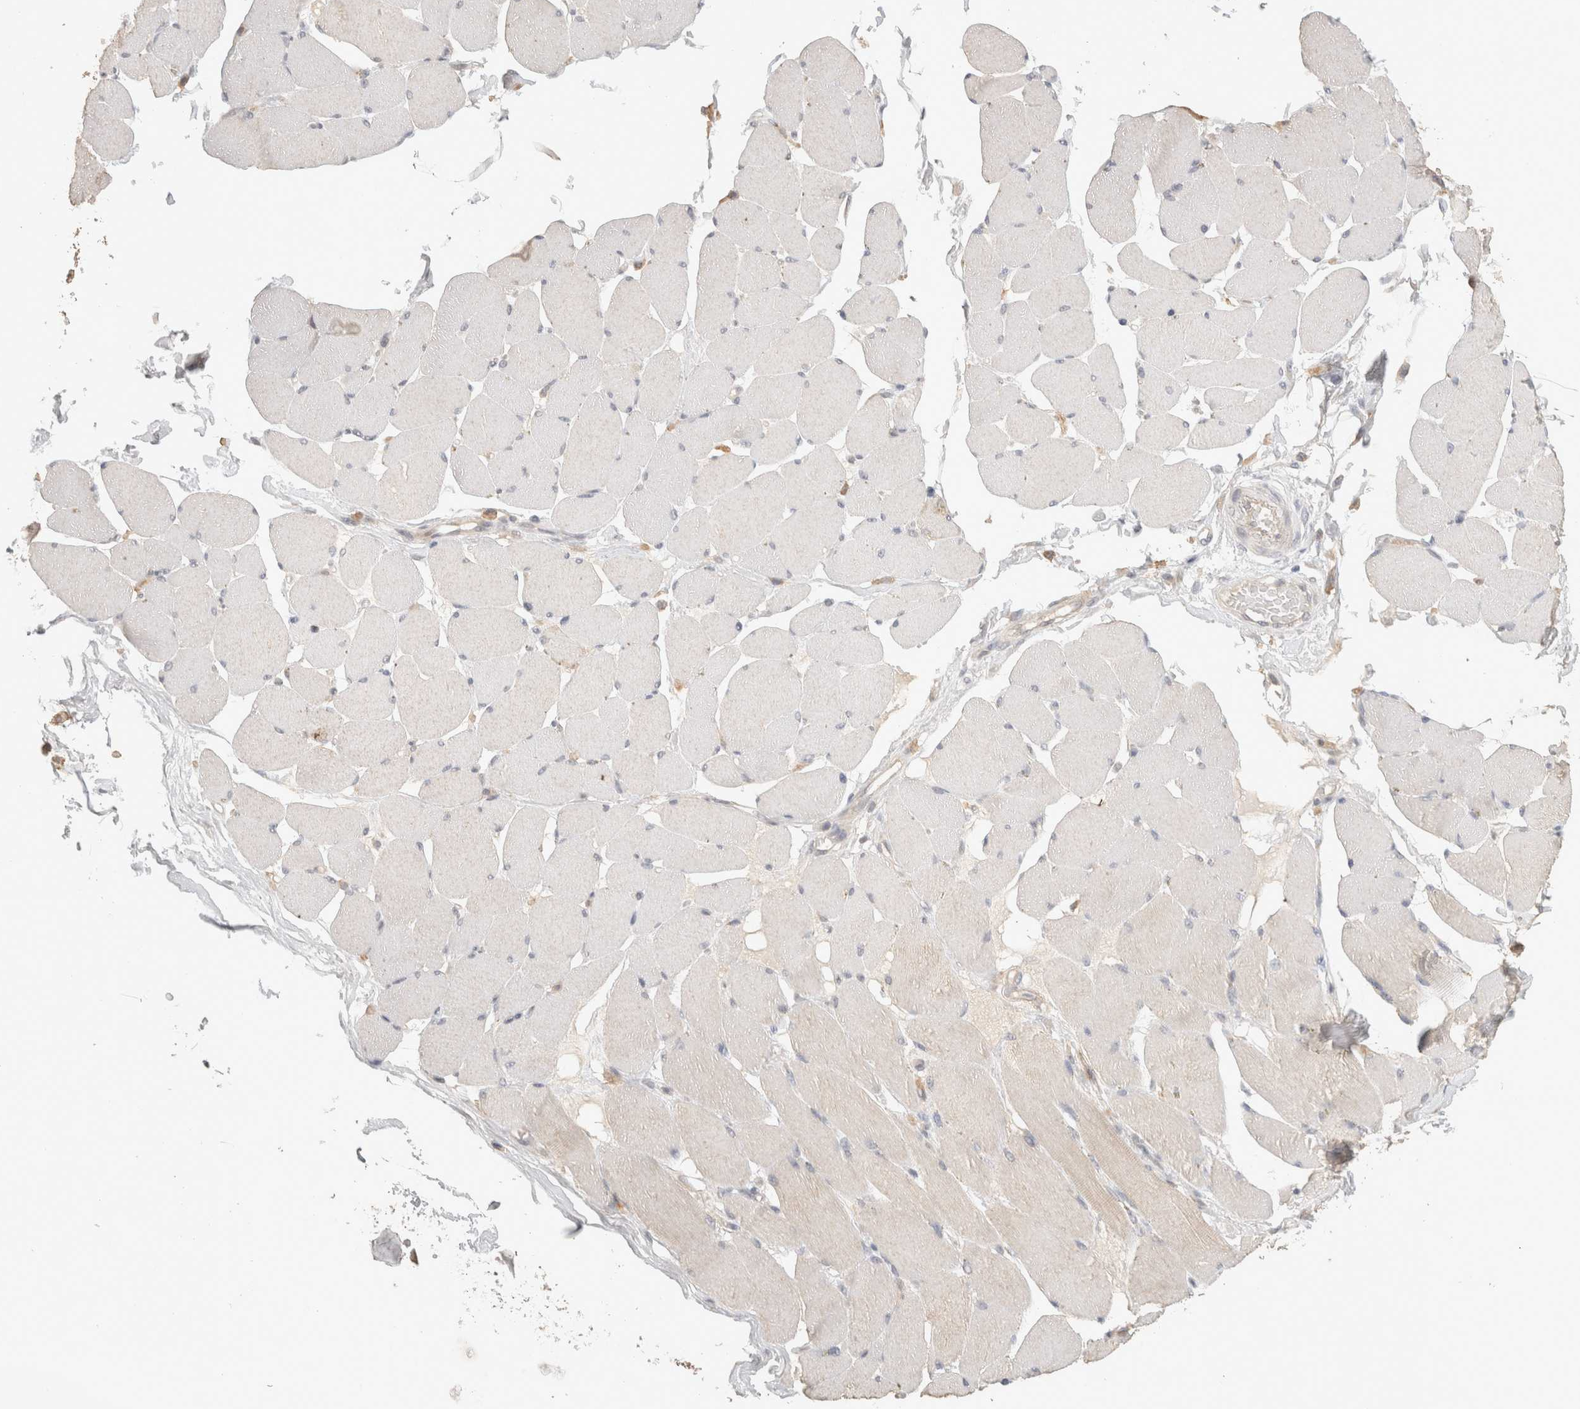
{"staining": {"intensity": "negative", "quantity": "none", "location": "none"}, "tissue": "skeletal muscle", "cell_type": "Myocytes", "image_type": "normal", "snomed": [{"axis": "morphology", "description": "Normal tissue, NOS"}, {"axis": "topography", "description": "Skin"}, {"axis": "topography", "description": "Skeletal muscle"}], "caption": "Immunohistochemistry of unremarkable human skeletal muscle exhibits no expression in myocytes. (DAB (3,3'-diaminobenzidine) immunohistochemistry (IHC) with hematoxylin counter stain).", "gene": "HAVCR2", "patient": {"sex": "male", "age": 83}}